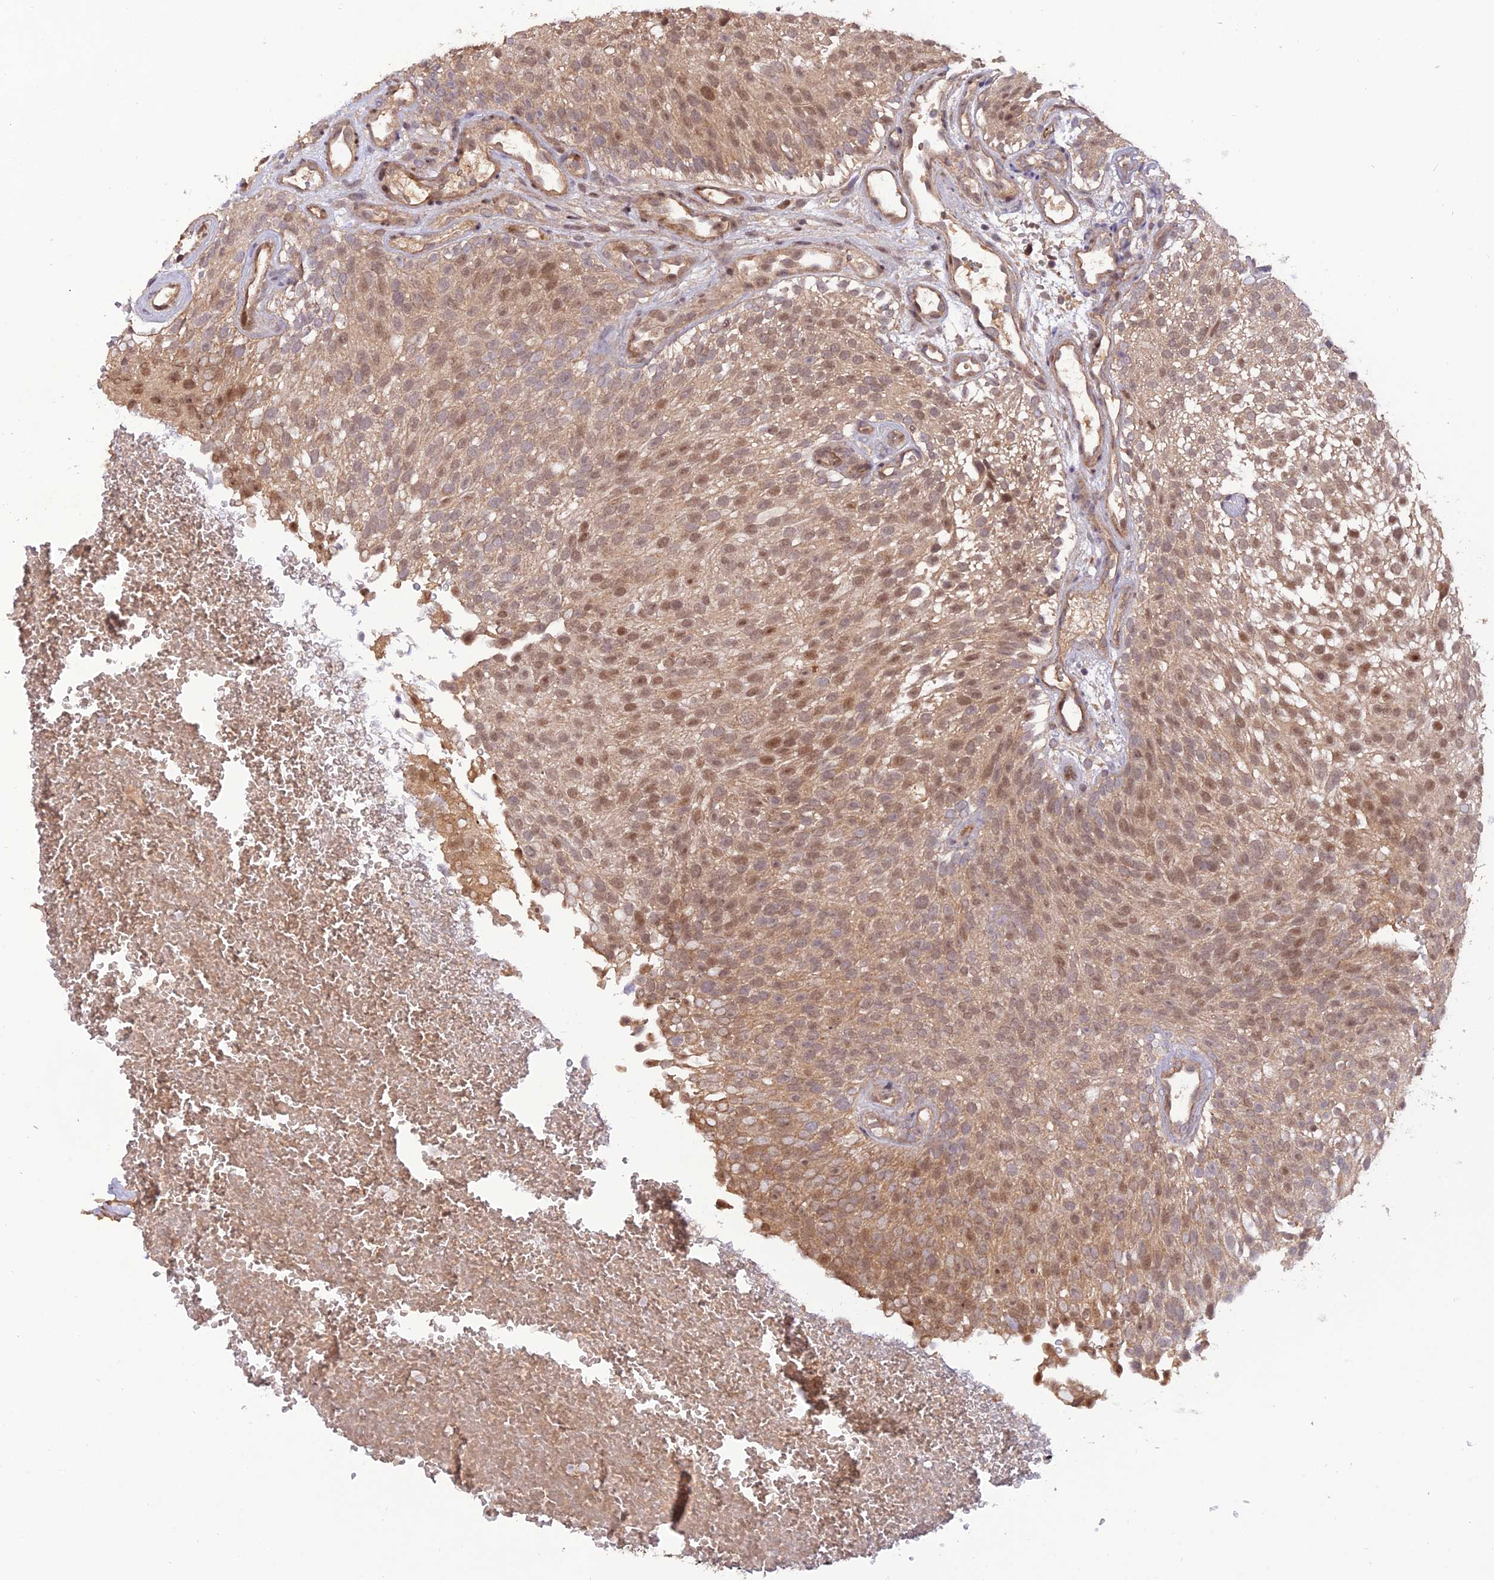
{"staining": {"intensity": "moderate", "quantity": ">75%", "location": "cytoplasmic/membranous,nuclear"}, "tissue": "urothelial cancer", "cell_type": "Tumor cells", "image_type": "cancer", "snomed": [{"axis": "morphology", "description": "Urothelial carcinoma, Low grade"}, {"axis": "topography", "description": "Urinary bladder"}], "caption": "This photomicrograph demonstrates immunohistochemistry staining of low-grade urothelial carcinoma, with medium moderate cytoplasmic/membranous and nuclear positivity in about >75% of tumor cells.", "gene": "REV1", "patient": {"sex": "male", "age": 78}}